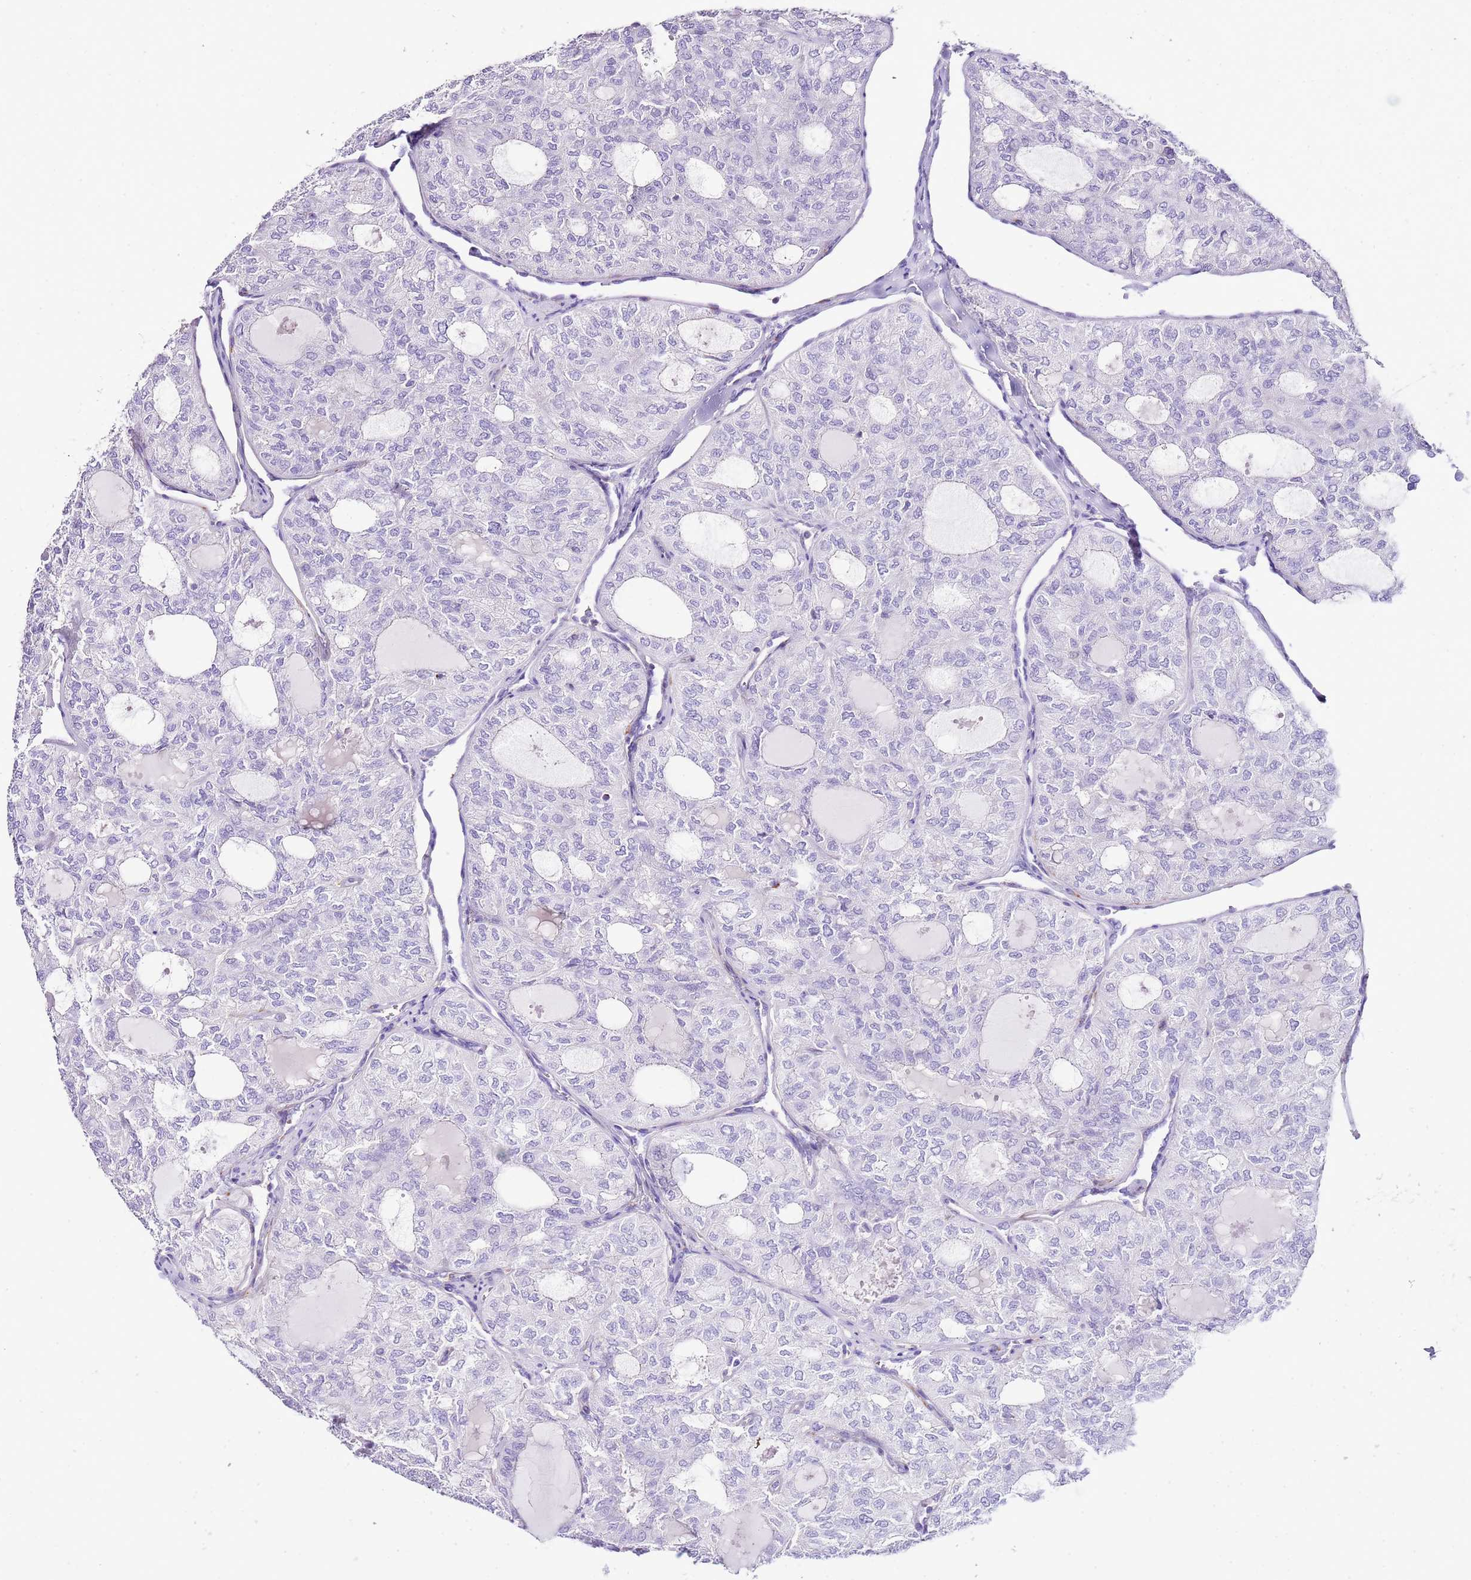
{"staining": {"intensity": "negative", "quantity": "none", "location": "none"}, "tissue": "thyroid cancer", "cell_type": "Tumor cells", "image_type": "cancer", "snomed": [{"axis": "morphology", "description": "Follicular adenoma carcinoma, NOS"}, {"axis": "topography", "description": "Thyroid gland"}], "caption": "Immunohistochemistry image of neoplastic tissue: human thyroid follicular adenoma carcinoma stained with DAB demonstrates no significant protein staining in tumor cells.", "gene": "ALDH3A1", "patient": {"sex": "male", "age": 75}}